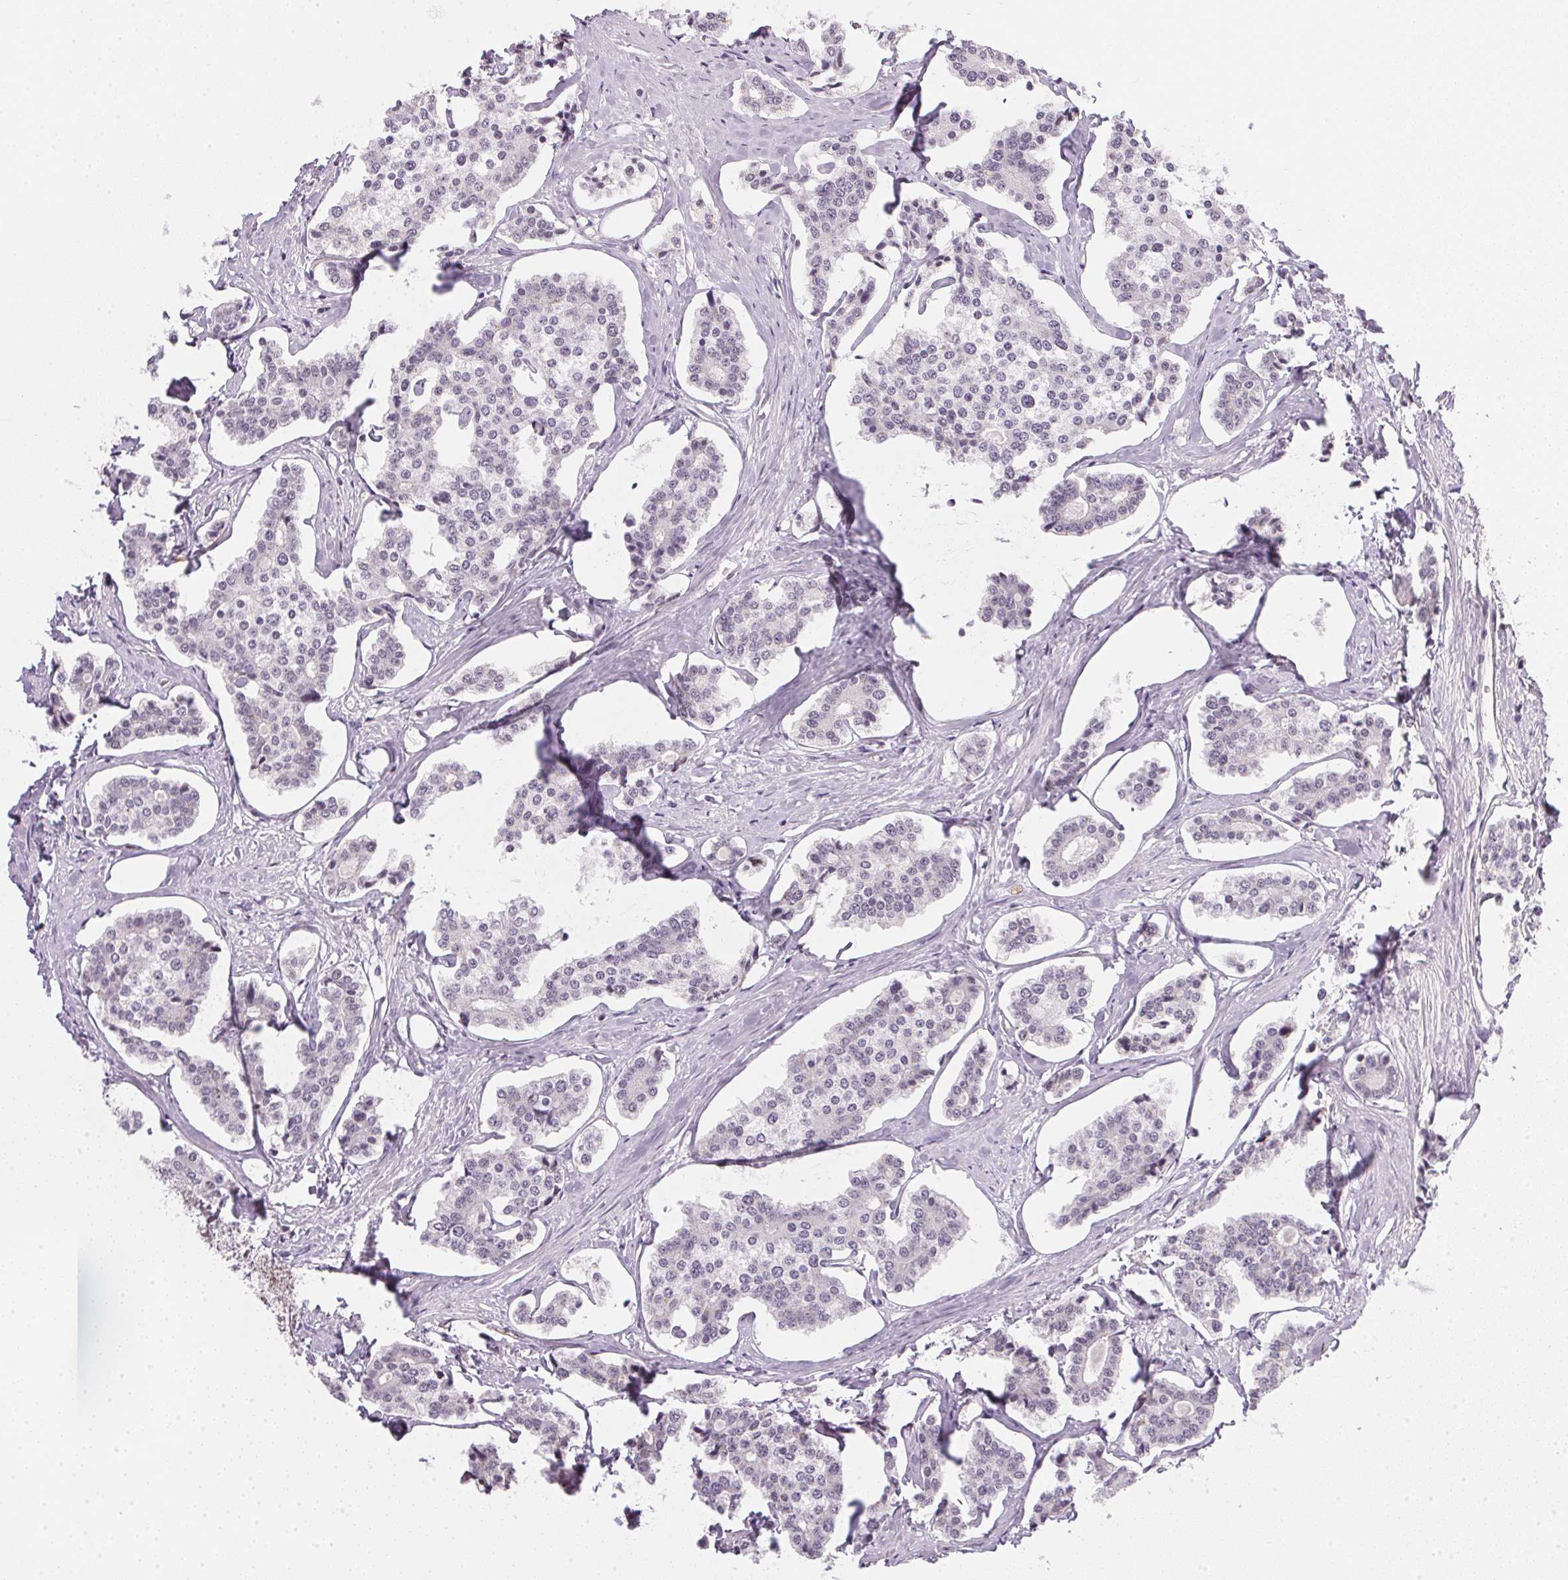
{"staining": {"intensity": "negative", "quantity": "none", "location": "none"}, "tissue": "carcinoid", "cell_type": "Tumor cells", "image_type": "cancer", "snomed": [{"axis": "morphology", "description": "Carcinoid, malignant, NOS"}, {"axis": "topography", "description": "Small intestine"}], "caption": "A high-resolution photomicrograph shows immunohistochemistry (IHC) staining of malignant carcinoid, which displays no significant staining in tumor cells.", "gene": "SRSF7", "patient": {"sex": "female", "age": 65}}